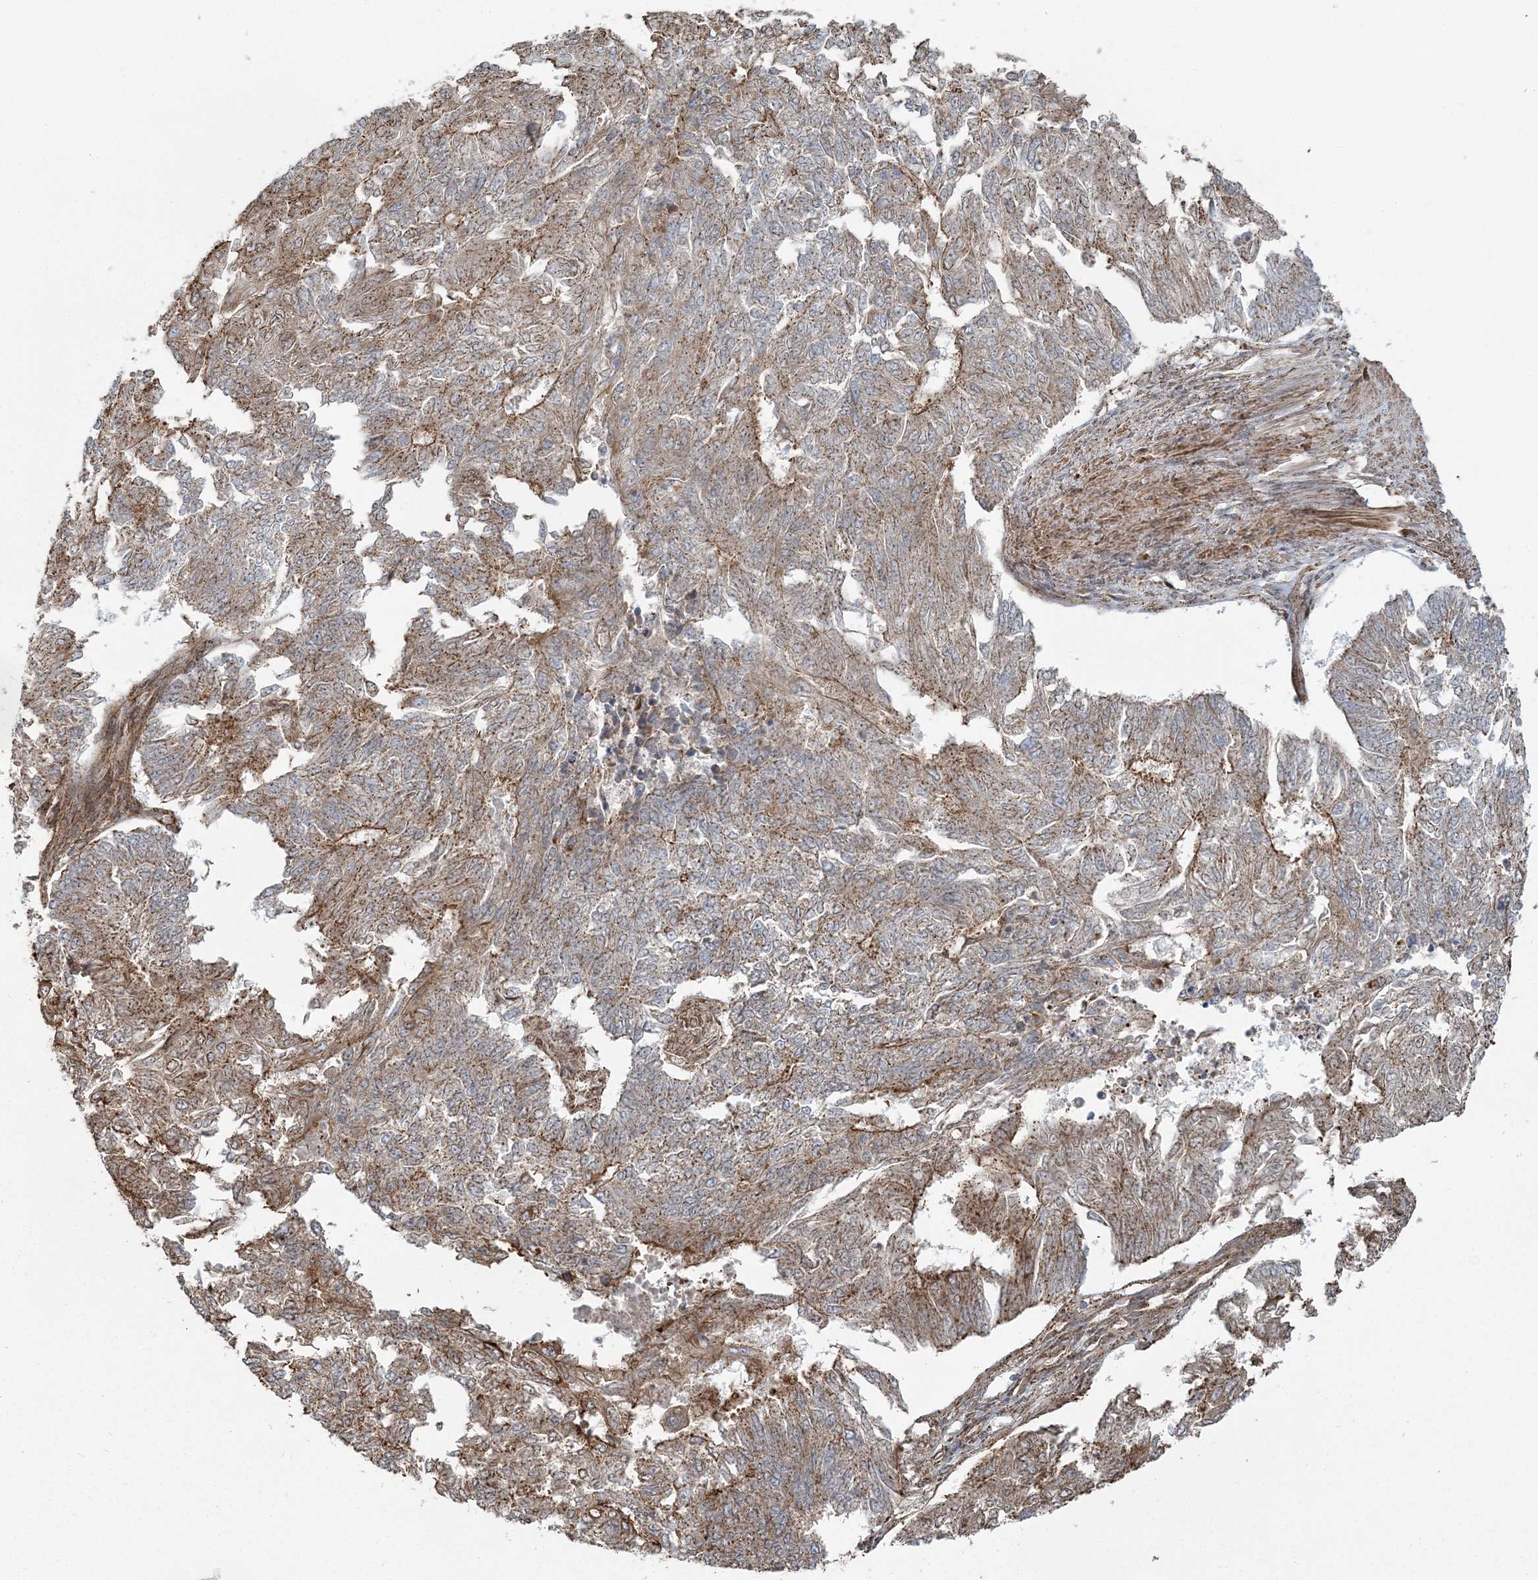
{"staining": {"intensity": "moderate", "quantity": ">75%", "location": "cytoplasmic/membranous"}, "tissue": "endometrial cancer", "cell_type": "Tumor cells", "image_type": "cancer", "snomed": [{"axis": "morphology", "description": "Adenocarcinoma, NOS"}, {"axis": "topography", "description": "Endometrium"}], "caption": "Tumor cells show medium levels of moderate cytoplasmic/membranous positivity in approximately >75% of cells in human endometrial adenocarcinoma. Nuclei are stained in blue.", "gene": "TRAF3IP2", "patient": {"sex": "female", "age": 32}}